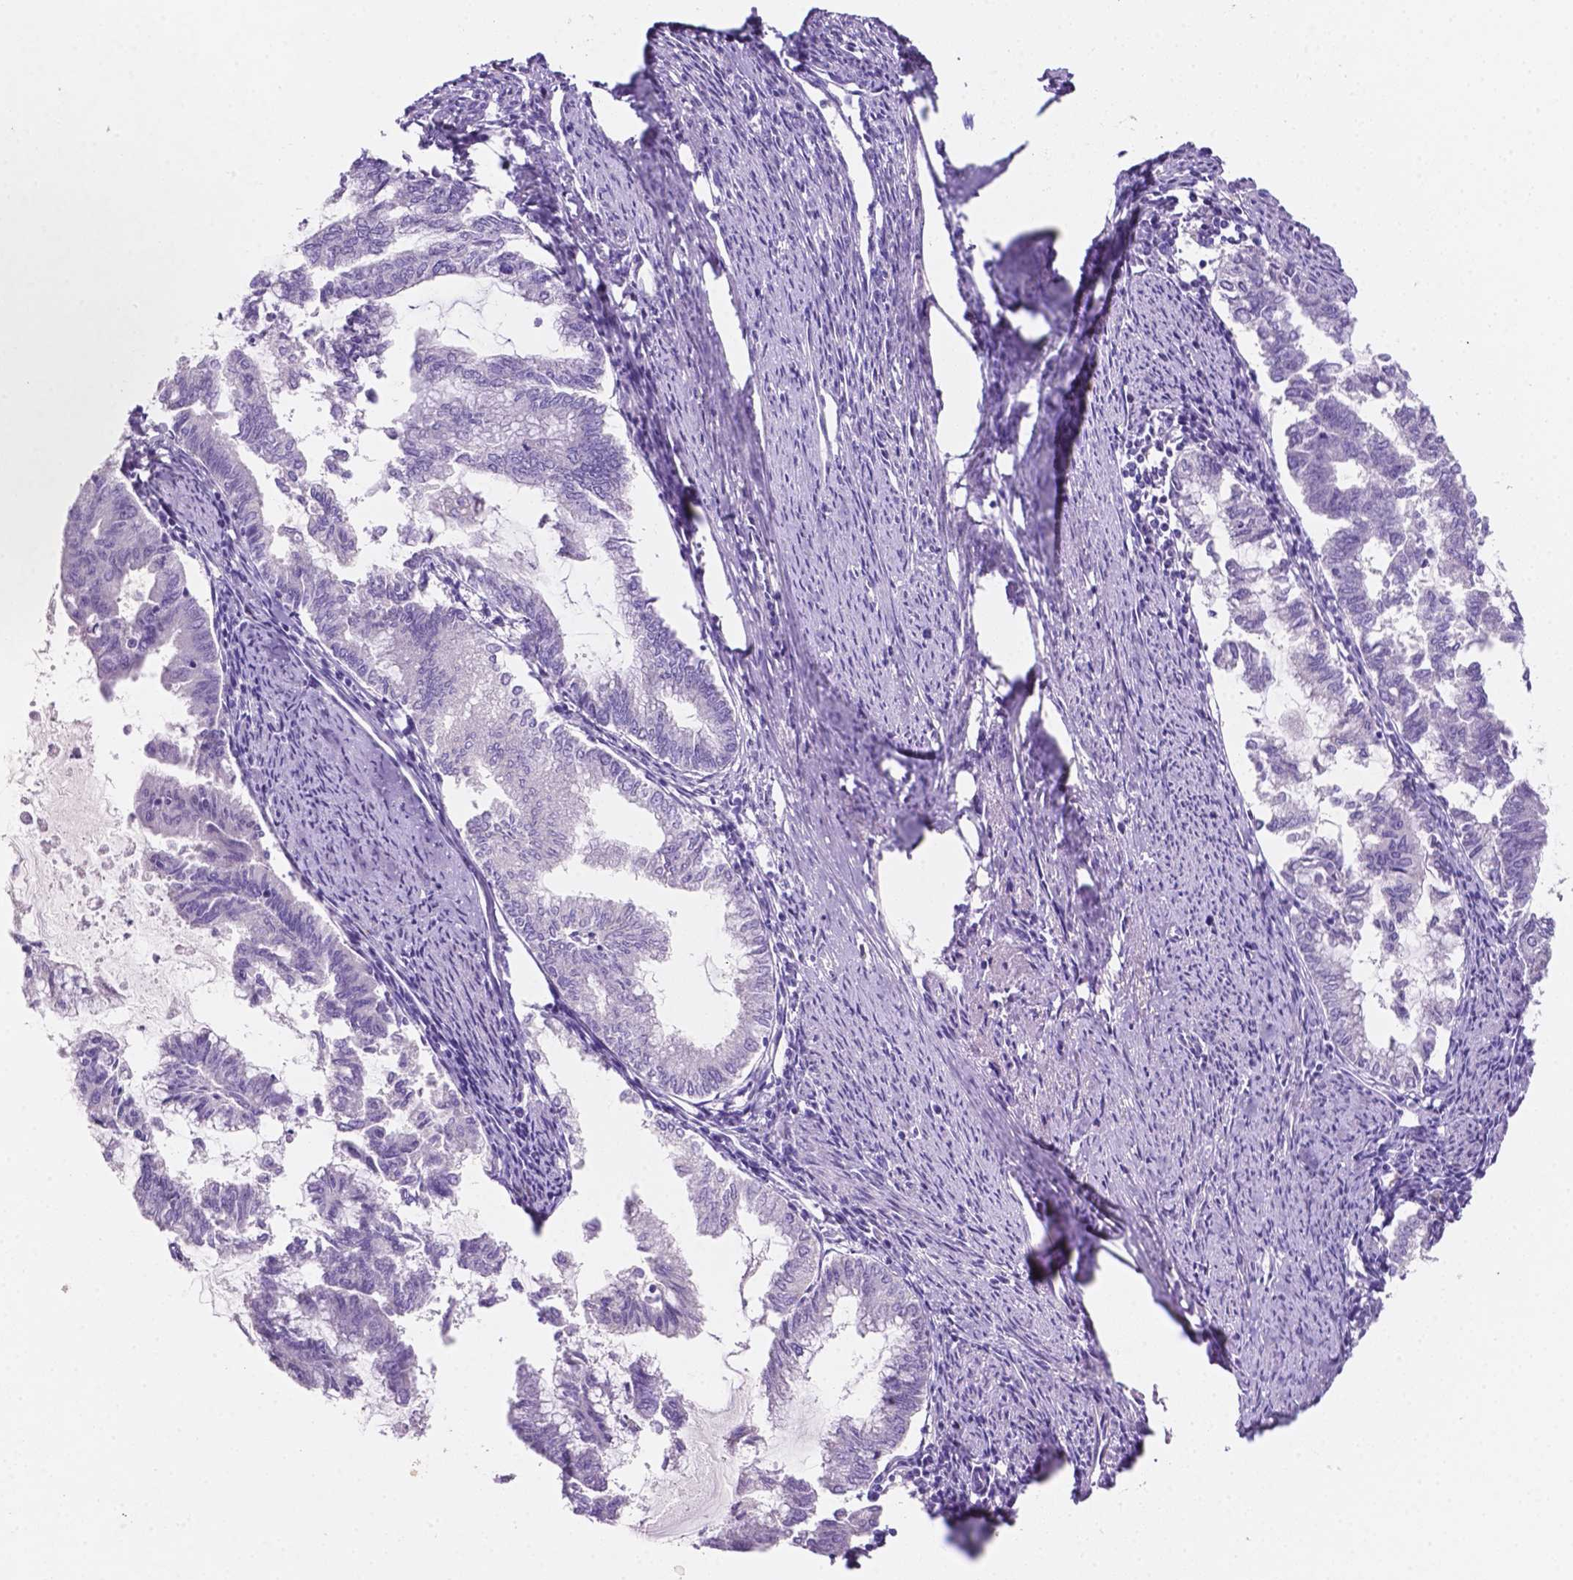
{"staining": {"intensity": "negative", "quantity": "none", "location": "none"}, "tissue": "endometrial cancer", "cell_type": "Tumor cells", "image_type": "cancer", "snomed": [{"axis": "morphology", "description": "Adenocarcinoma, NOS"}, {"axis": "topography", "description": "Endometrium"}], "caption": "Endometrial cancer stained for a protein using immunohistochemistry (IHC) exhibits no positivity tumor cells.", "gene": "EBLN2", "patient": {"sex": "female", "age": 79}}